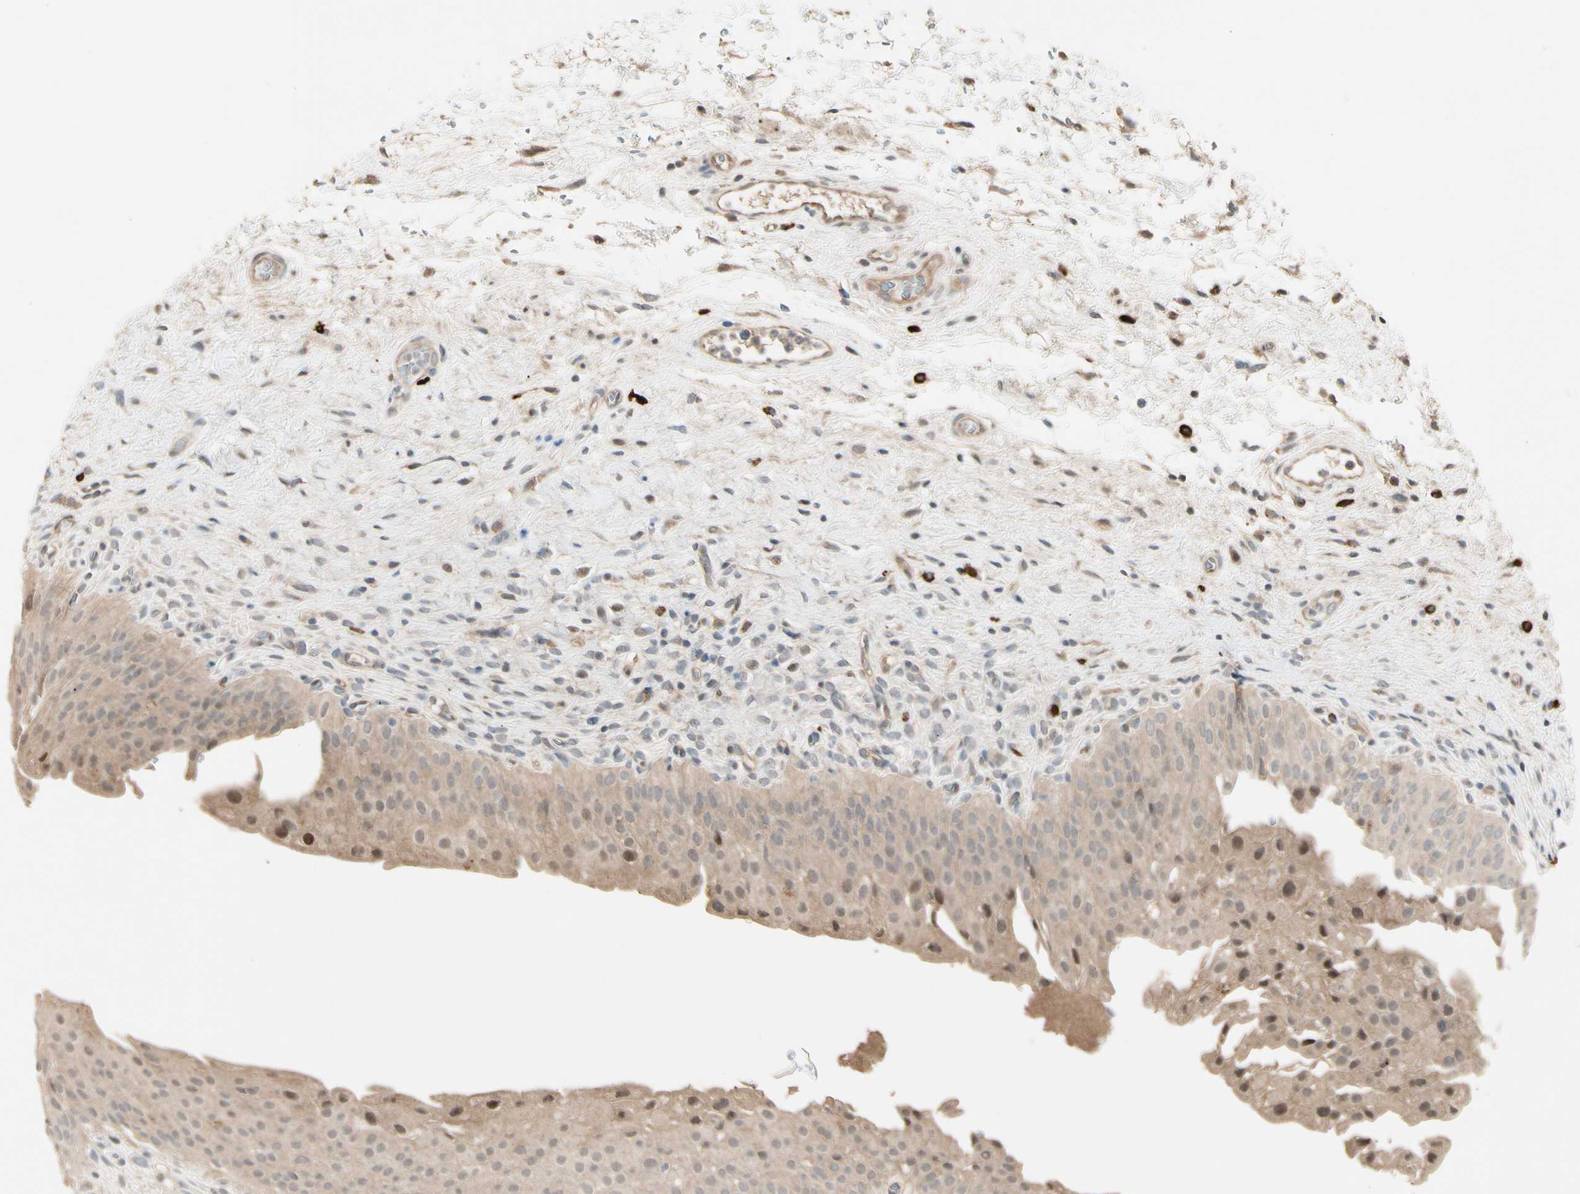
{"staining": {"intensity": "moderate", "quantity": ">75%", "location": "cytoplasmic/membranous"}, "tissue": "urinary bladder", "cell_type": "Urothelial cells", "image_type": "normal", "snomed": [{"axis": "morphology", "description": "Normal tissue, NOS"}, {"axis": "morphology", "description": "Urothelial carcinoma, High grade"}, {"axis": "topography", "description": "Urinary bladder"}], "caption": "Human urinary bladder stained for a protein (brown) reveals moderate cytoplasmic/membranous positive staining in about >75% of urothelial cells.", "gene": "ATG4C", "patient": {"sex": "male", "age": 46}}